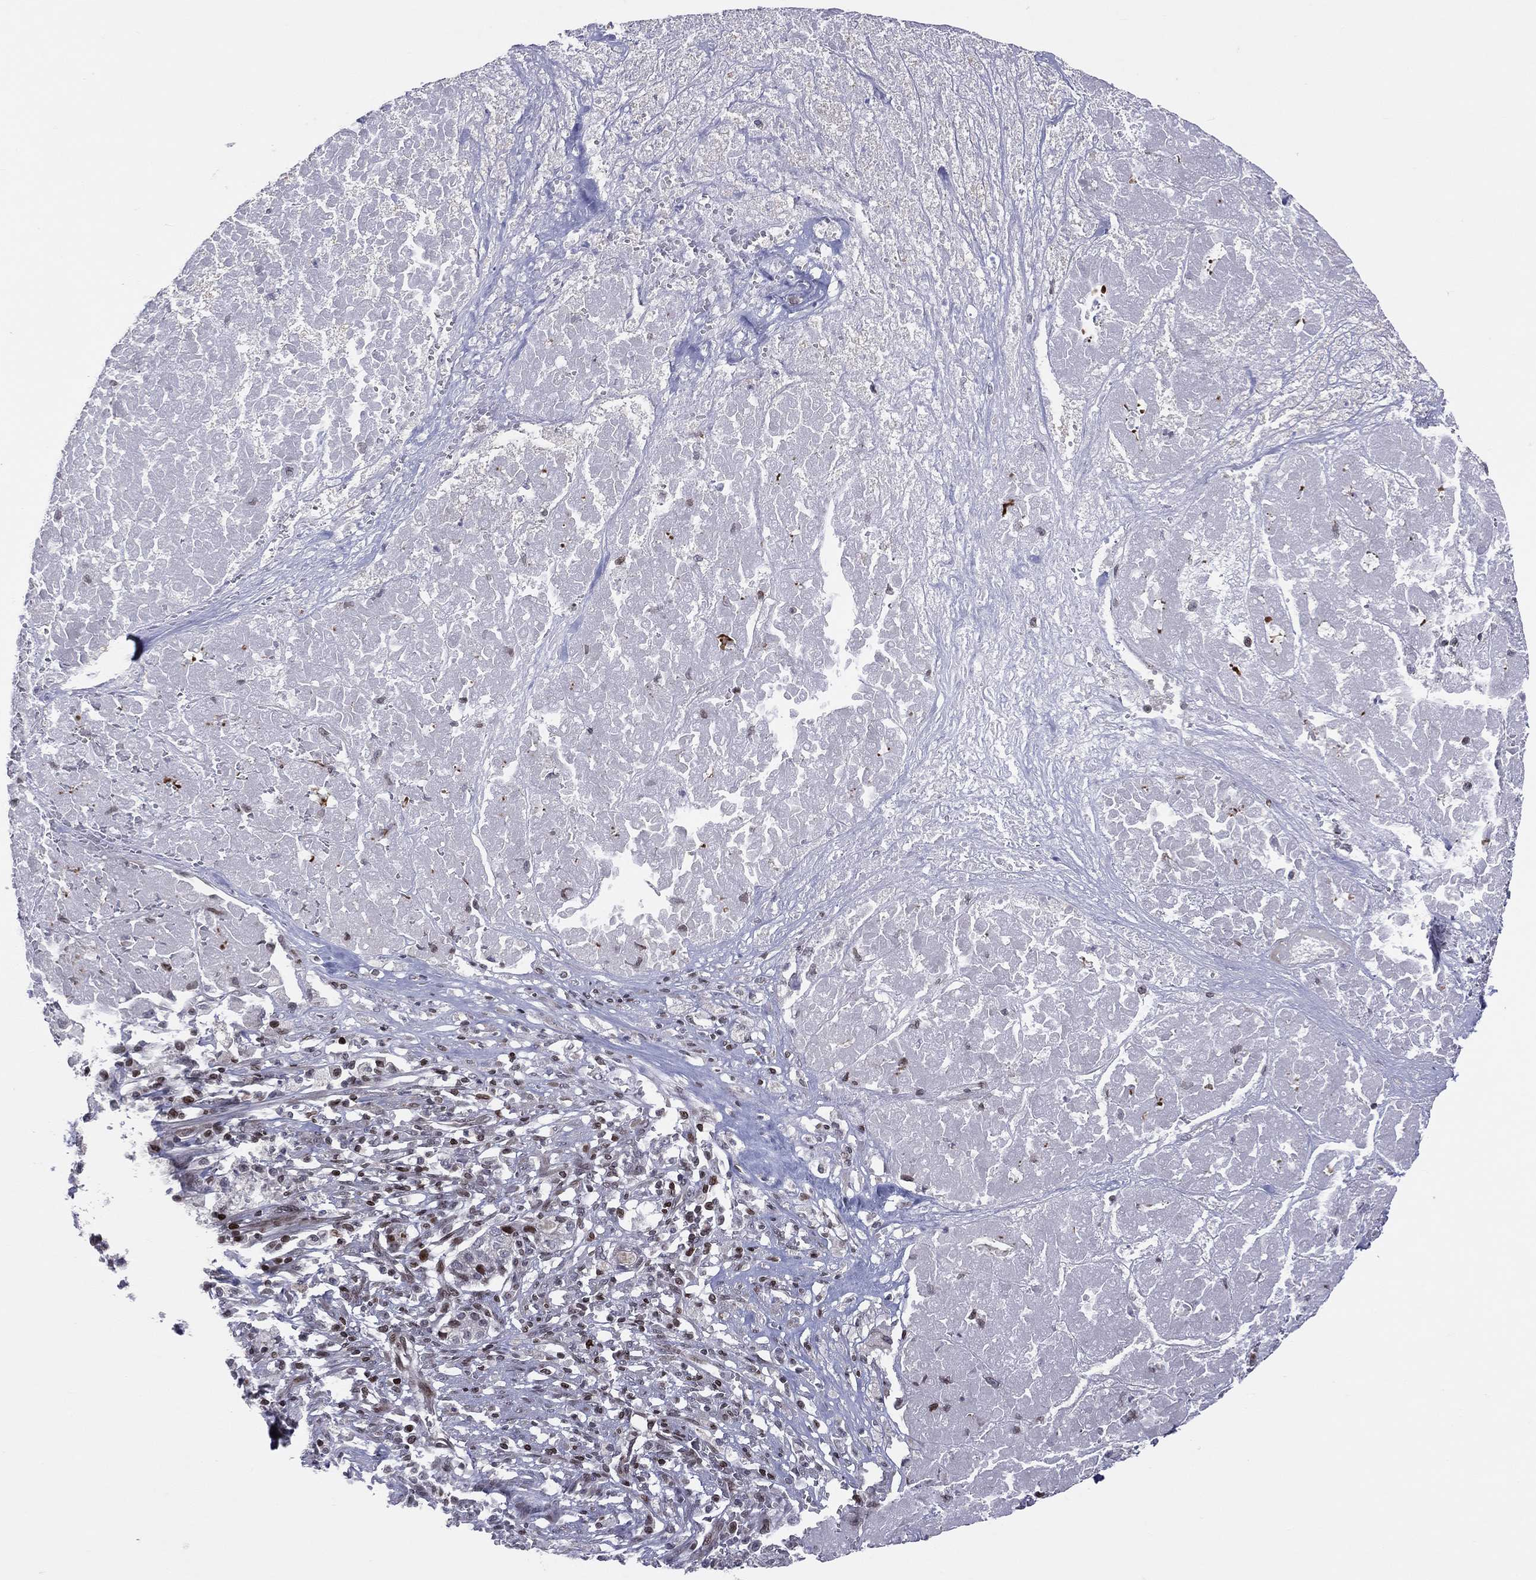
{"staining": {"intensity": "moderate", "quantity": "<25%", "location": "nuclear"}, "tissue": "pancreatic cancer", "cell_type": "Tumor cells", "image_type": "cancer", "snomed": [{"axis": "morphology", "description": "Adenocarcinoma, NOS"}, {"axis": "topography", "description": "Pancreas"}], "caption": "Immunohistochemical staining of human pancreatic cancer displays low levels of moderate nuclear protein expression in approximately <25% of tumor cells.", "gene": "DBF4B", "patient": {"sex": "male", "age": 50}}